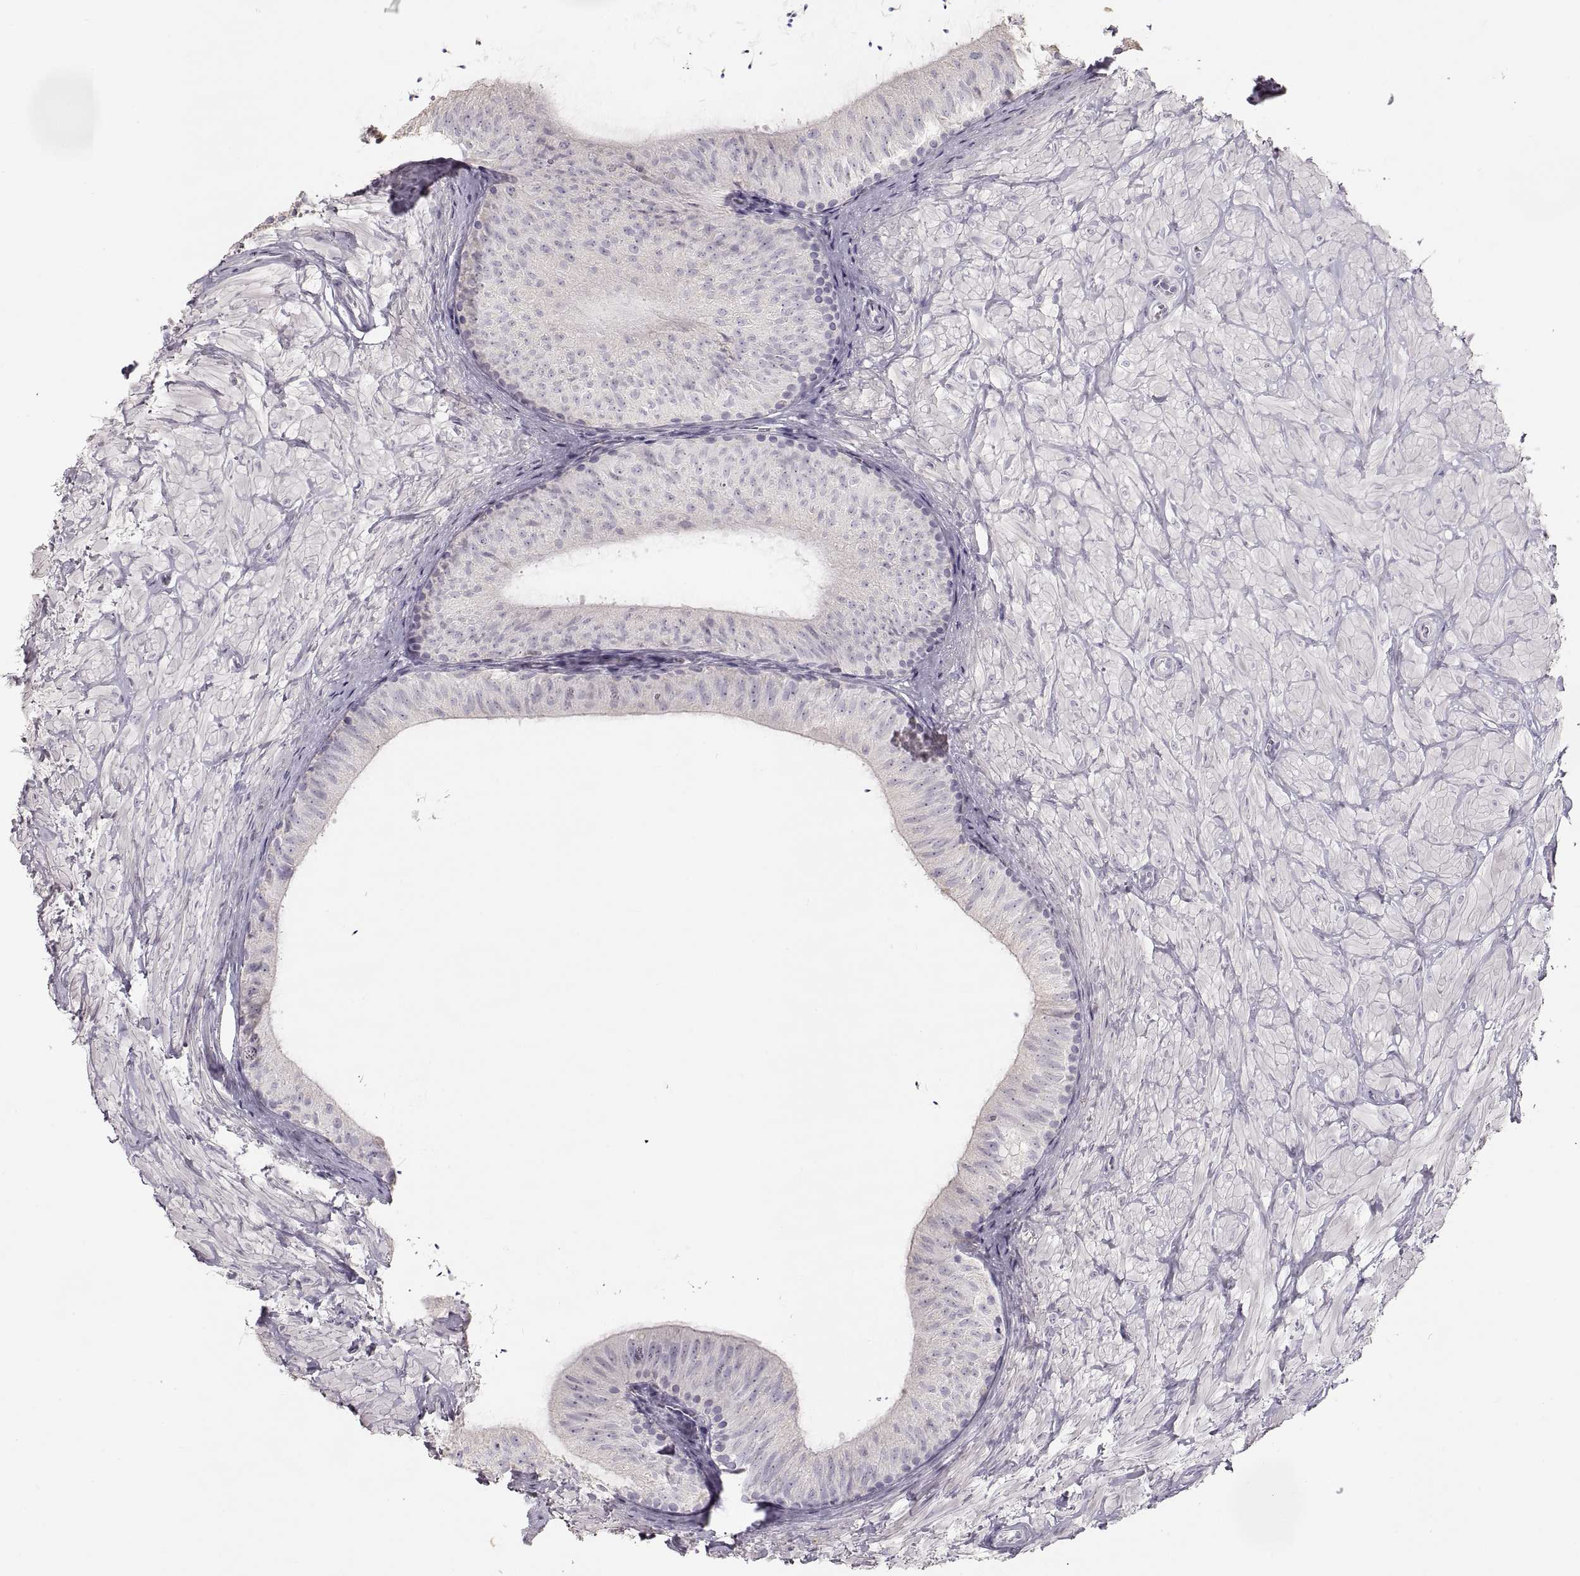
{"staining": {"intensity": "negative", "quantity": "none", "location": "none"}, "tissue": "epididymis", "cell_type": "Glandular cells", "image_type": "normal", "snomed": [{"axis": "morphology", "description": "Normal tissue, NOS"}, {"axis": "topography", "description": "Epididymis"}], "caption": "Immunohistochemical staining of benign human epididymis demonstrates no significant positivity in glandular cells.", "gene": "ZP3", "patient": {"sex": "male", "age": 32}}